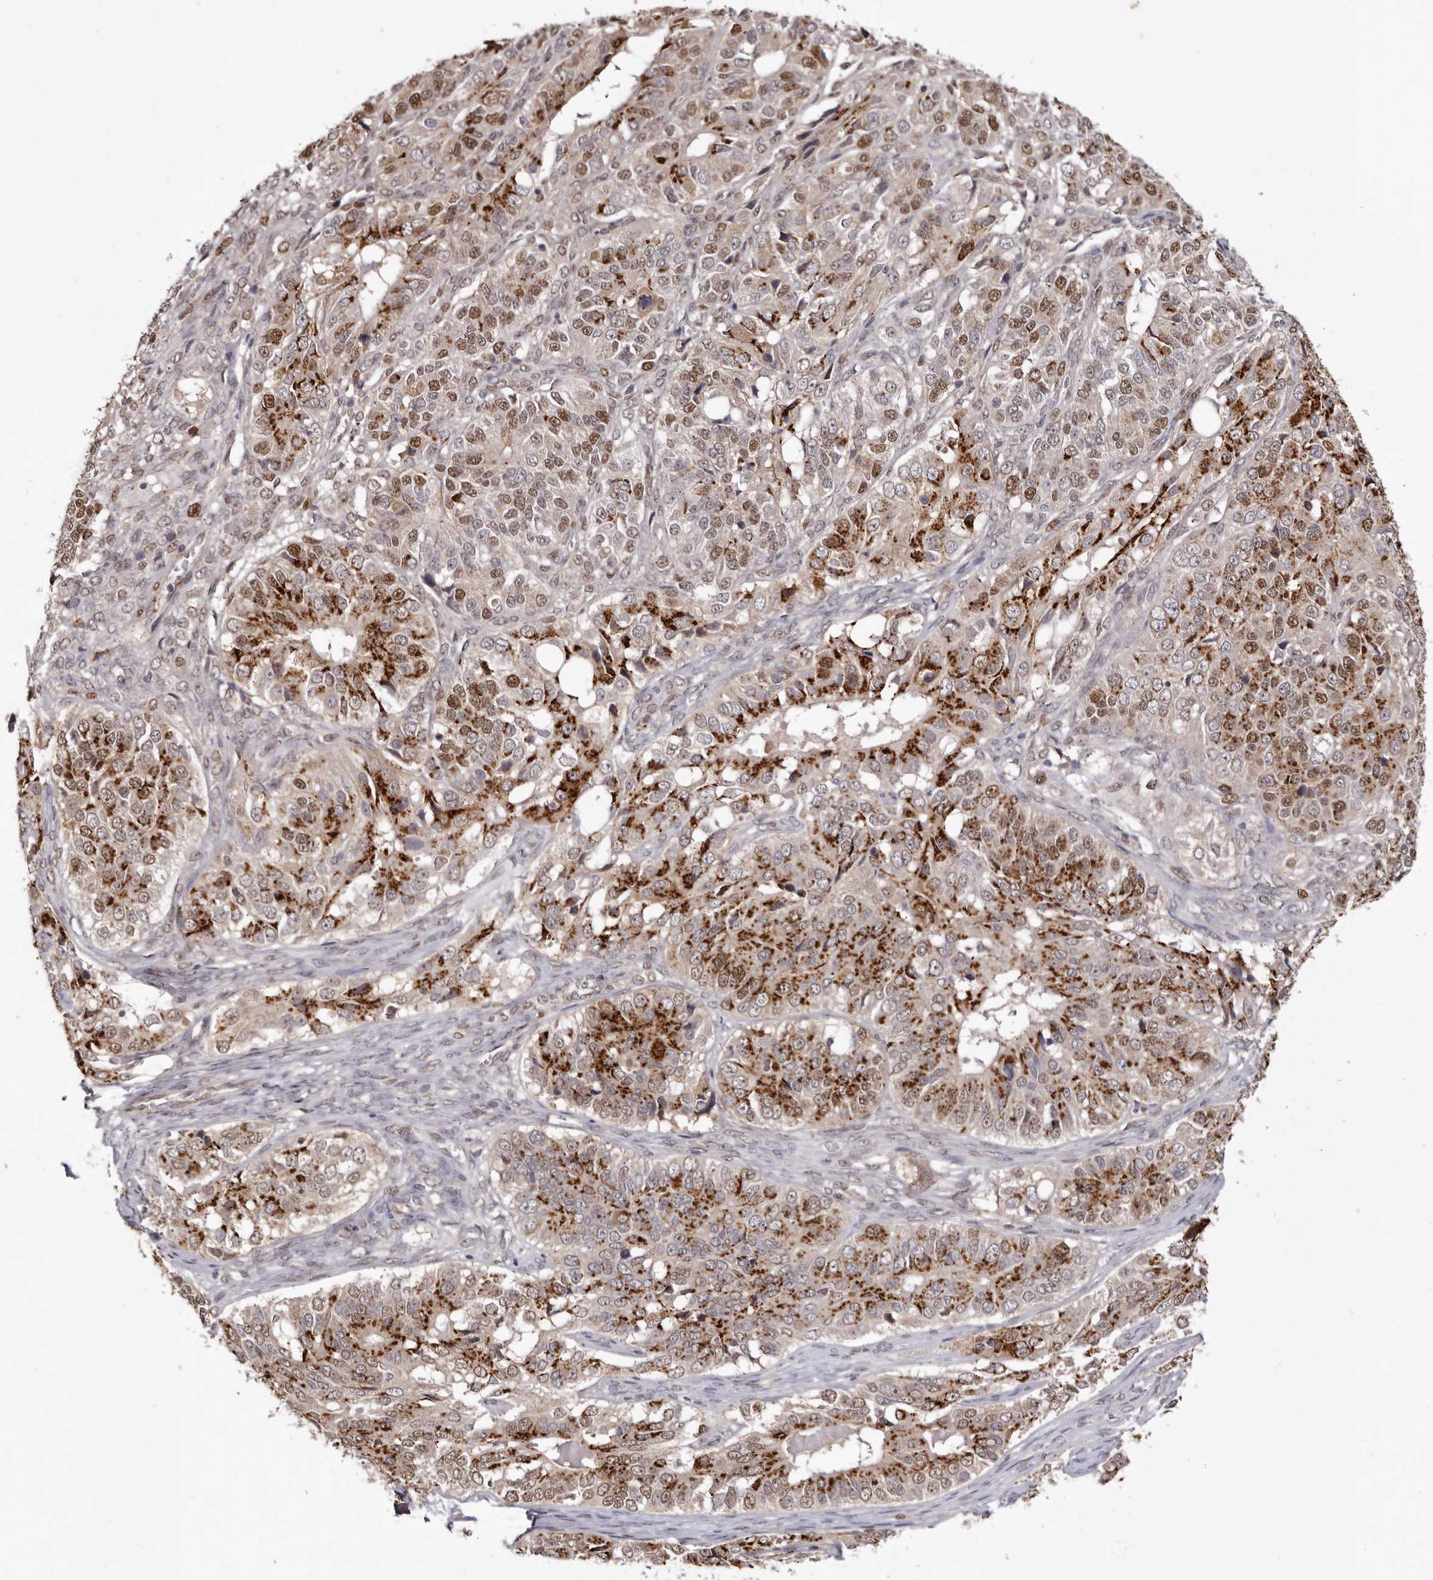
{"staining": {"intensity": "strong", "quantity": ">75%", "location": "cytoplasmic/membranous,nuclear"}, "tissue": "ovarian cancer", "cell_type": "Tumor cells", "image_type": "cancer", "snomed": [{"axis": "morphology", "description": "Carcinoma, endometroid"}, {"axis": "topography", "description": "Ovary"}], "caption": "Ovarian cancer (endometroid carcinoma) stained with a protein marker displays strong staining in tumor cells.", "gene": "NOTCH1", "patient": {"sex": "female", "age": 51}}